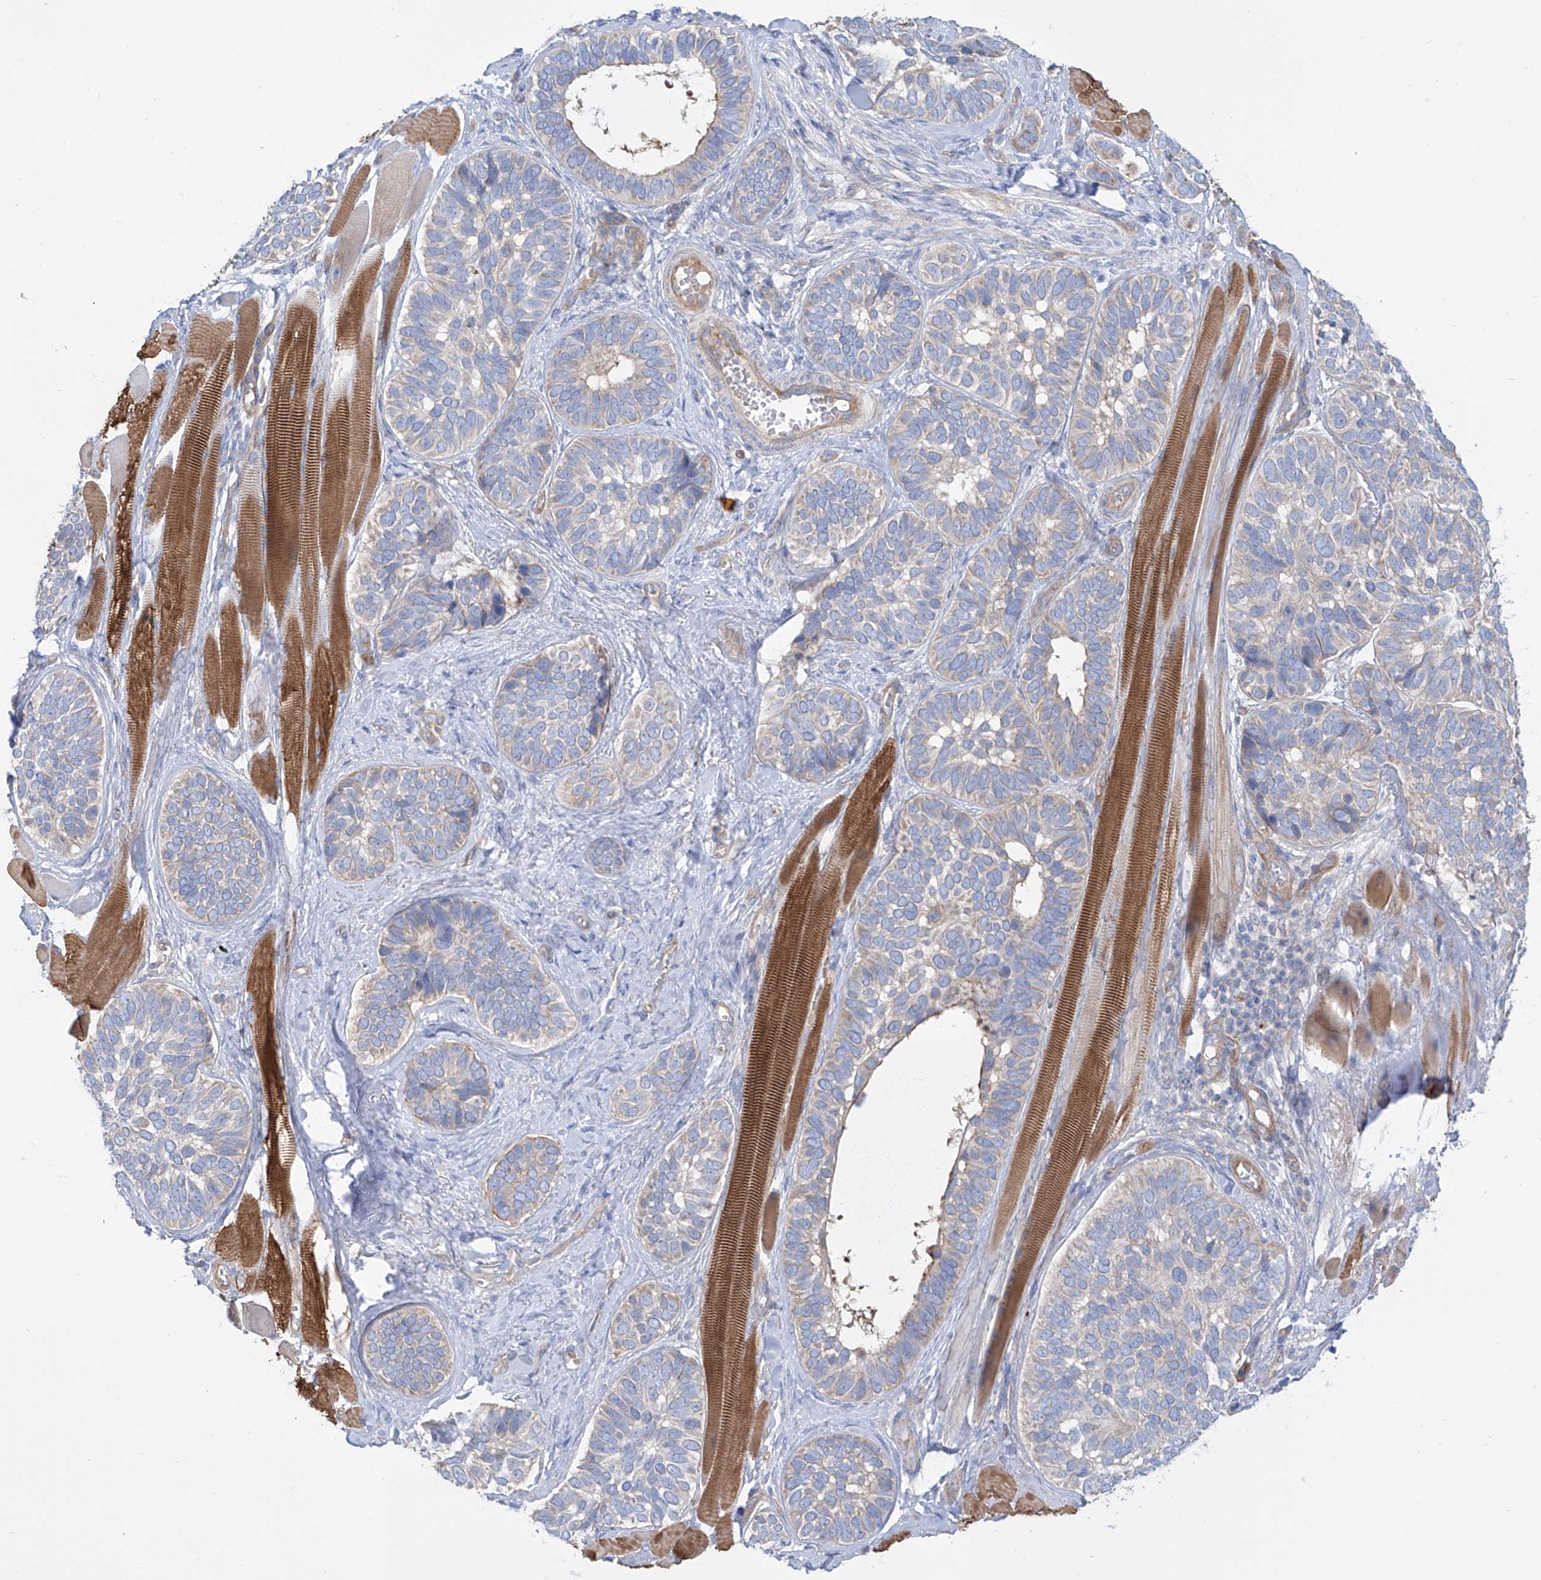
{"staining": {"intensity": "weak", "quantity": "<25%", "location": "cytoplasmic/membranous"}, "tissue": "skin cancer", "cell_type": "Tumor cells", "image_type": "cancer", "snomed": [{"axis": "morphology", "description": "Basal cell carcinoma"}, {"axis": "topography", "description": "Skin"}], "caption": "This image is of skin basal cell carcinoma stained with immunohistochemistry (IHC) to label a protein in brown with the nuclei are counter-stained blue. There is no positivity in tumor cells.", "gene": "TMEM209", "patient": {"sex": "male", "age": 62}}